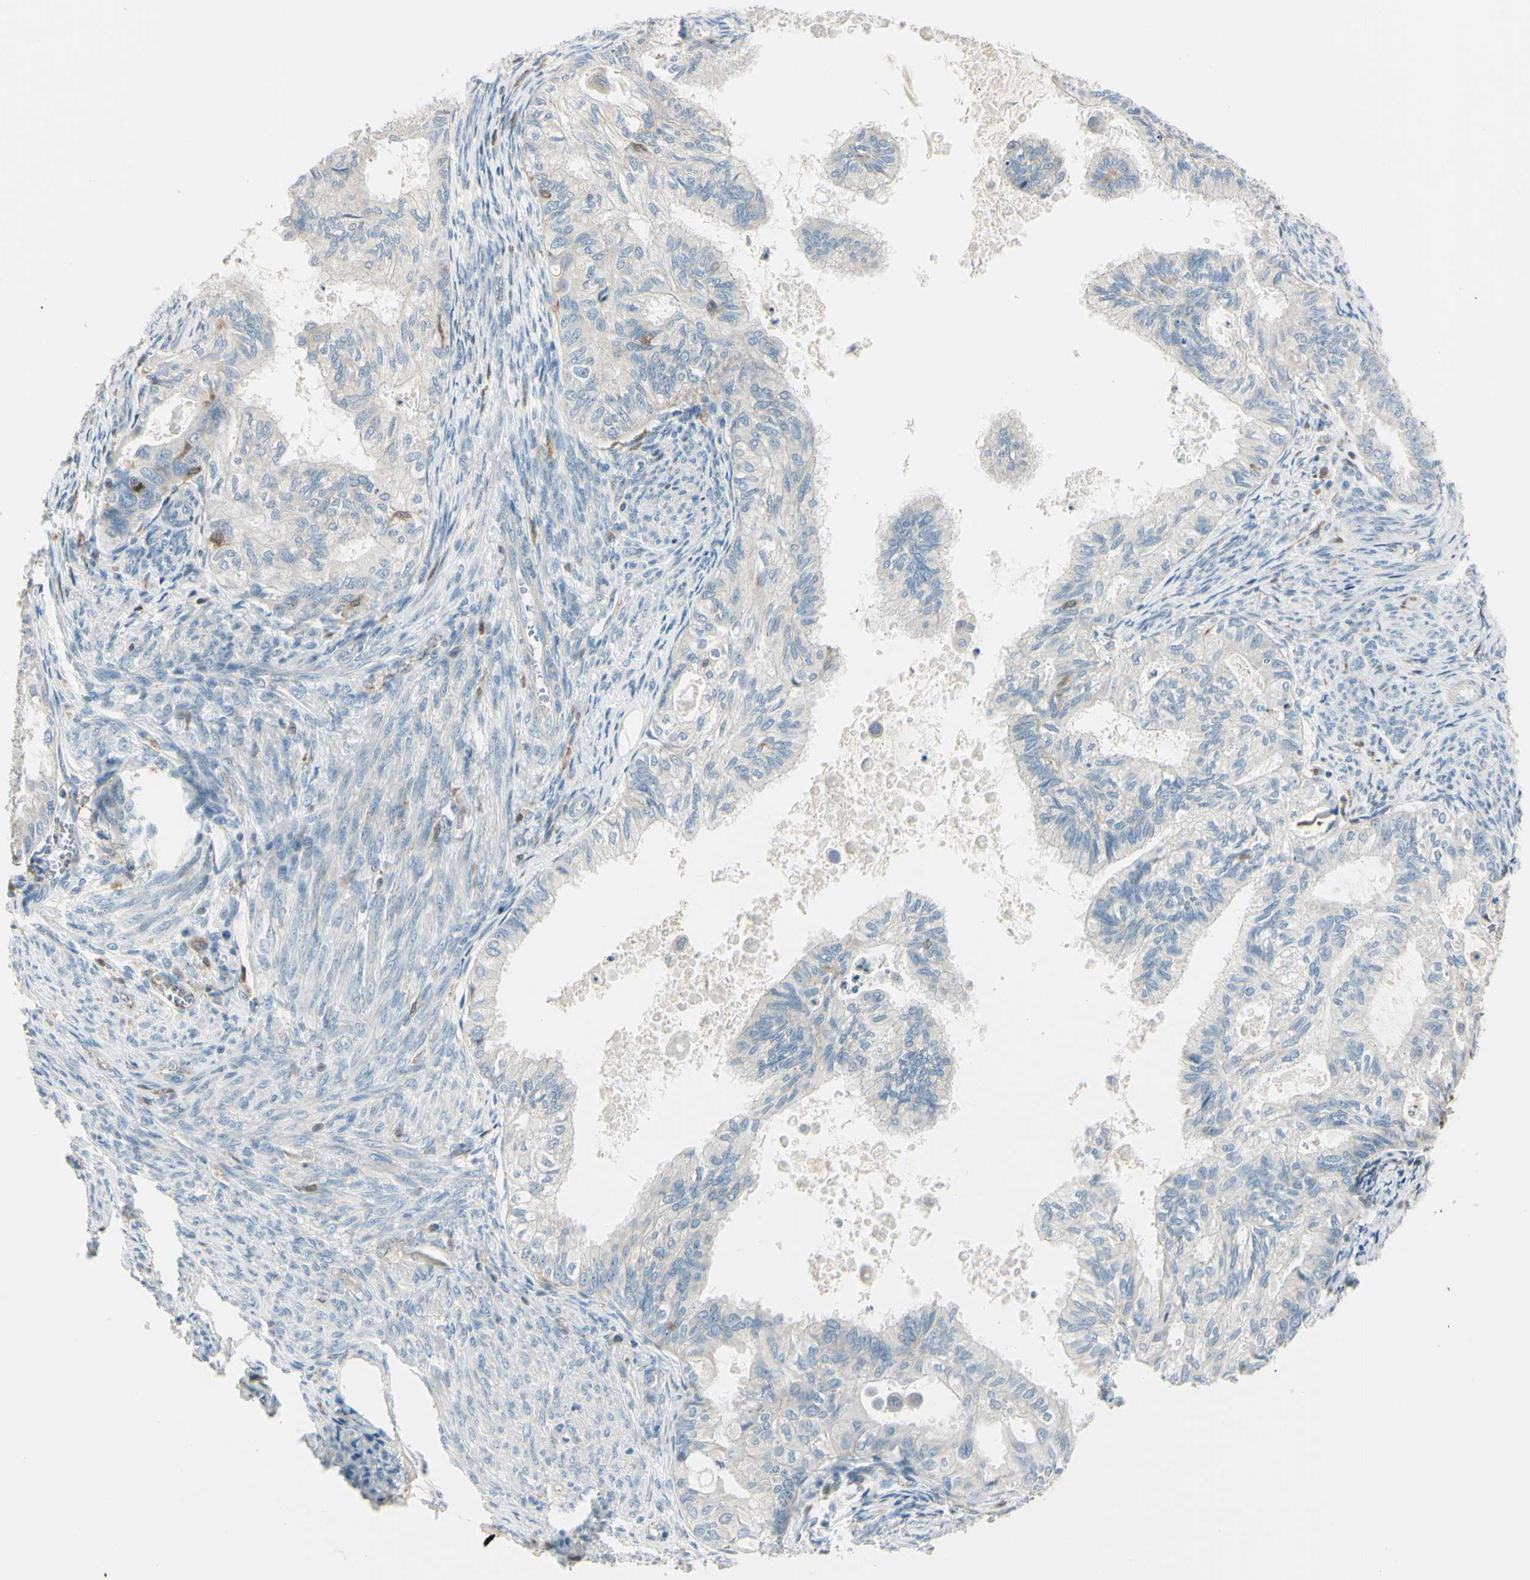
{"staining": {"intensity": "weak", "quantity": "25%-75%", "location": "cytoplasmic/membranous"}, "tissue": "cervical cancer", "cell_type": "Tumor cells", "image_type": "cancer", "snomed": [{"axis": "morphology", "description": "Normal tissue, NOS"}, {"axis": "morphology", "description": "Adenocarcinoma, NOS"}, {"axis": "topography", "description": "Cervix"}, {"axis": "topography", "description": "Endometrium"}], "caption": "Cervical cancer stained with DAB (3,3'-diaminobenzidine) immunohistochemistry shows low levels of weak cytoplasmic/membranous positivity in approximately 25%-75% of tumor cells. (DAB (3,3'-diaminobenzidine) IHC with brightfield microscopy, high magnification).", "gene": "CYRIB", "patient": {"sex": "female", "age": 86}}